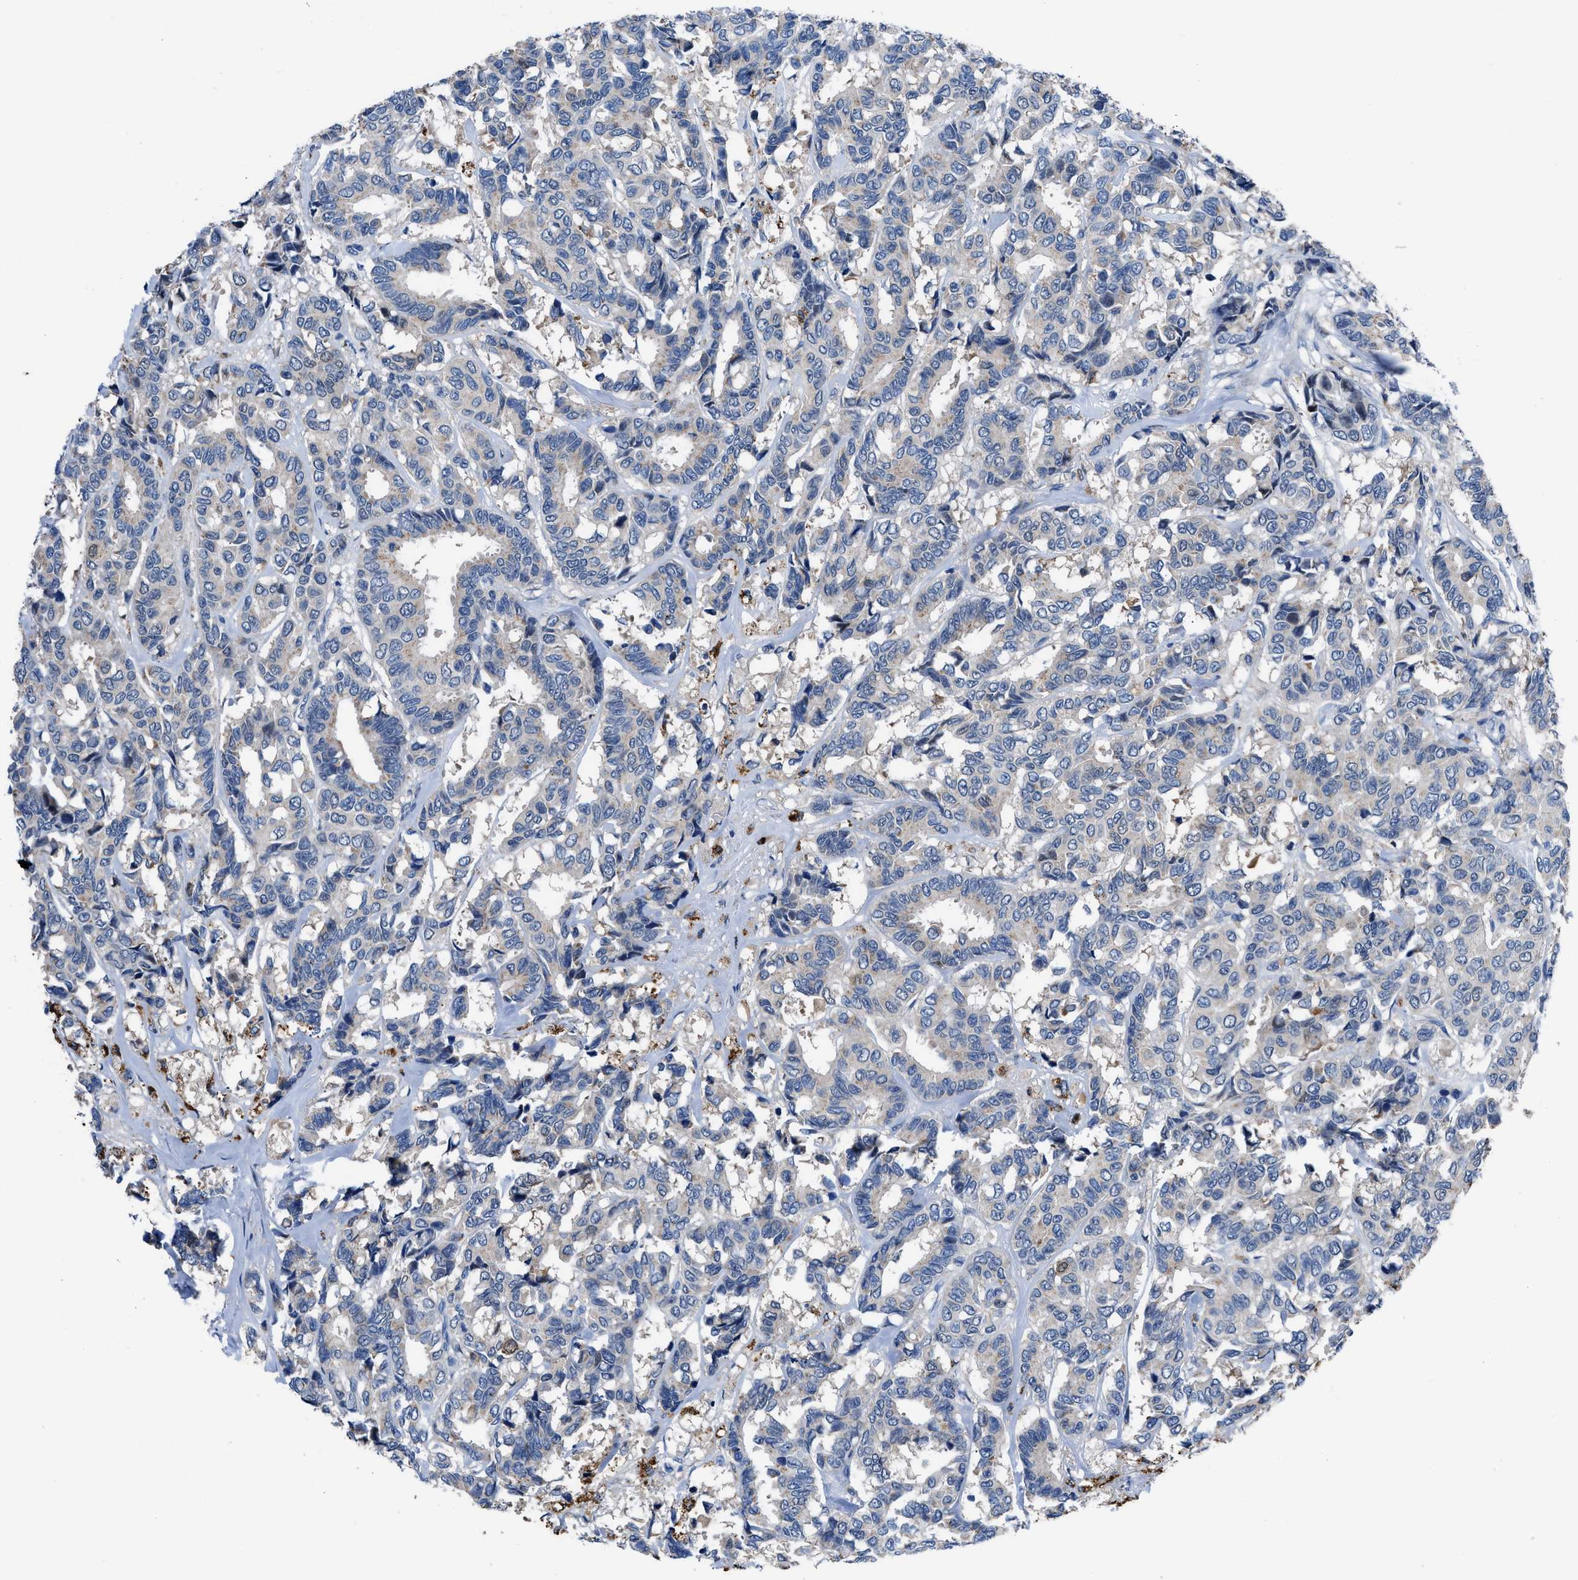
{"staining": {"intensity": "weak", "quantity": ">75%", "location": "cytoplasmic/membranous"}, "tissue": "breast cancer", "cell_type": "Tumor cells", "image_type": "cancer", "snomed": [{"axis": "morphology", "description": "Duct carcinoma"}, {"axis": "topography", "description": "Breast"}], "caption": "A micrograph of breast cancer (invasive ductal carcinoma) stained for a protein shows weak cytoplasmic/membranous brown staining in tumor cells. The protein is stained brown, and the nuclei are stained in blue (DAB IHC with brightfield microscopy, high magnification).", "gene": "UAP1", "patient": {"sex": "female", "age": 87}}